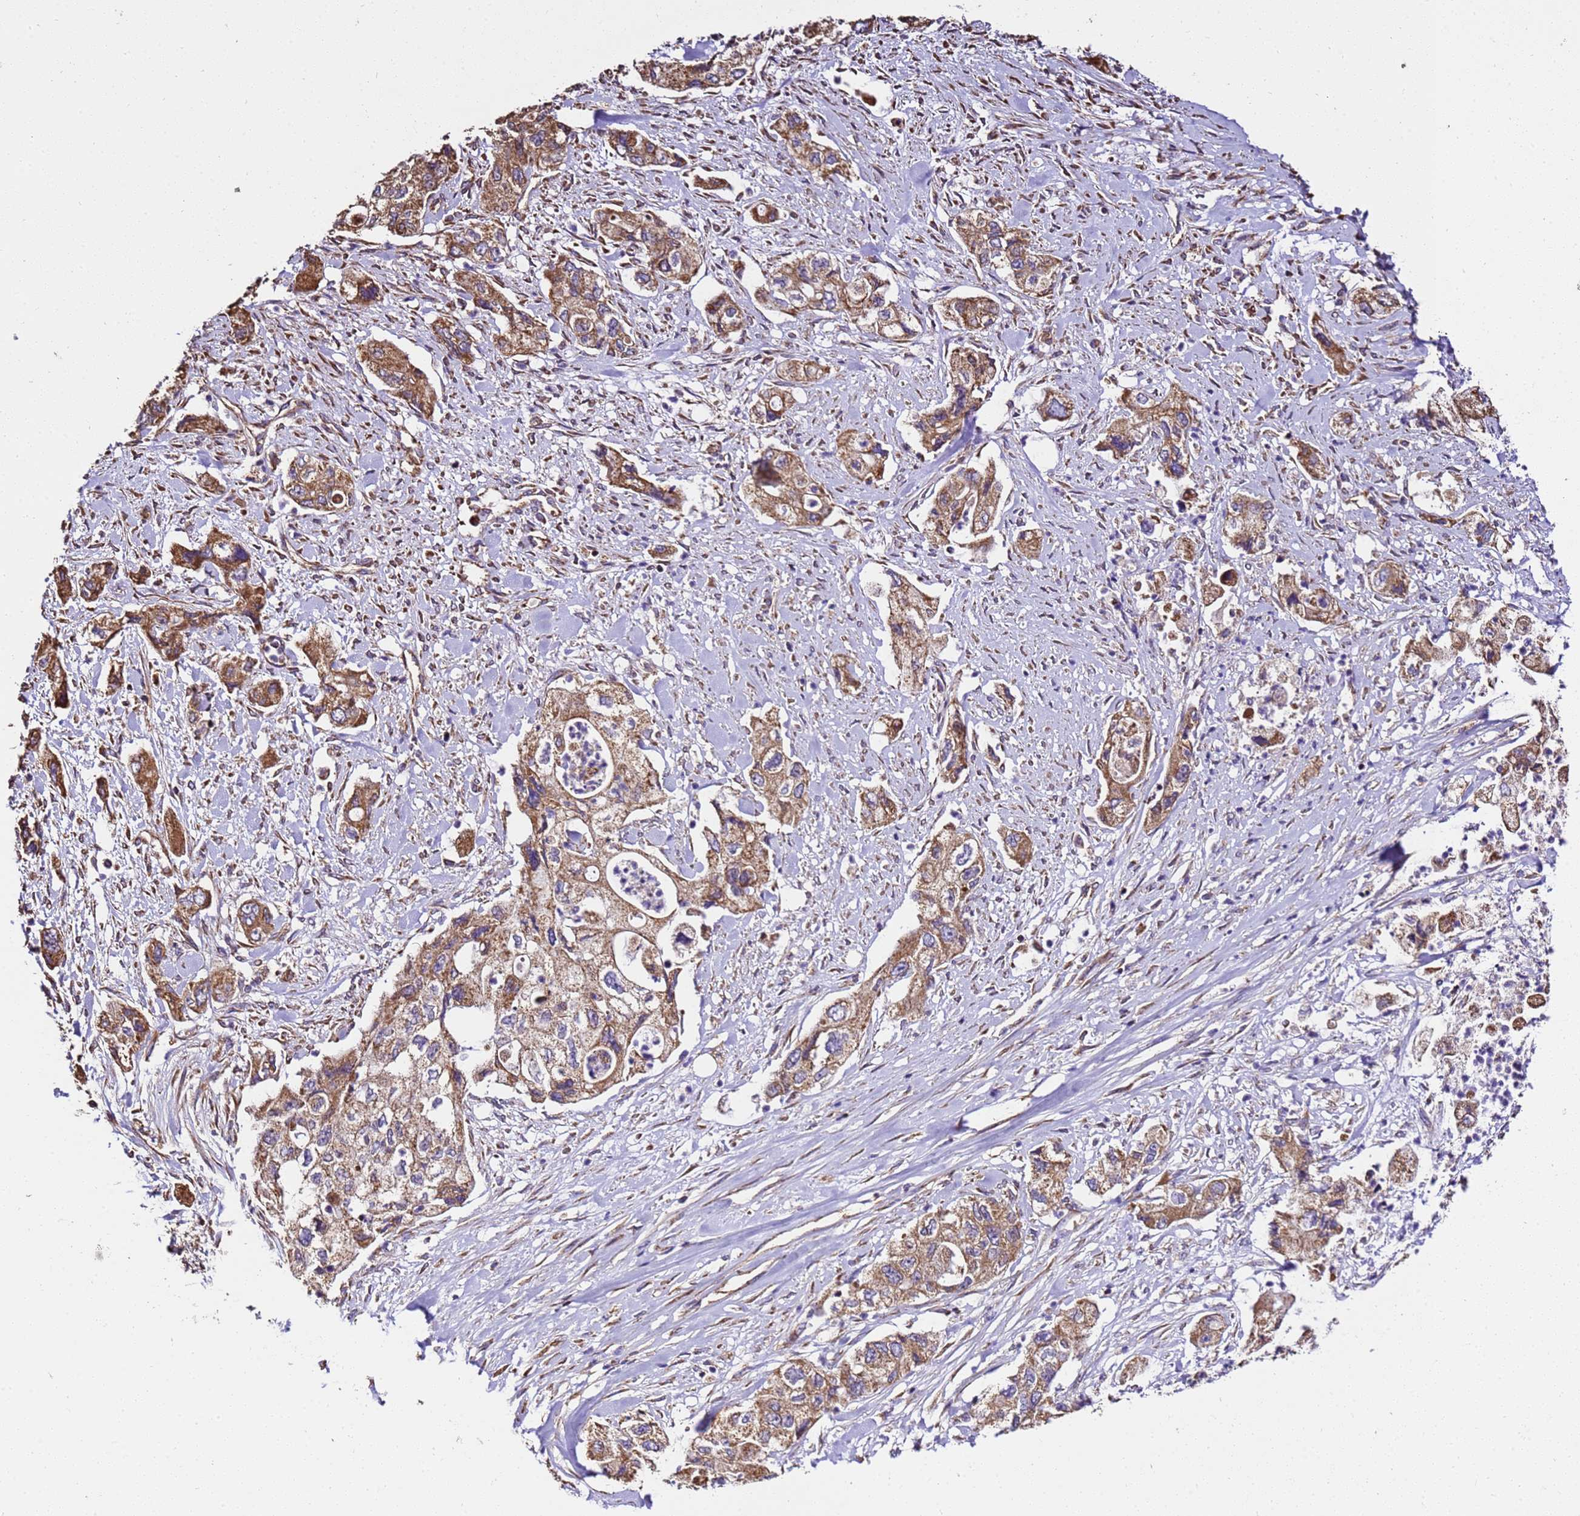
{"staining": {"intensity": "strong", "quantity": ">75%", "location": "cytoplasmic/membranous"}, "tissue": "pancreatic cancer", "cell_type": "Tumor cells", "image_type": "cancer", "snomed": [{"axis": "morphology", "description": "Adenocarcinoma, NOS"}, {"axis": "topography", "description": "Pancreas"}], "caption": "DAB (3,3'-diaminobenzidine) immunohistochemical staining of pancreatic cancer demonstrates strong cytoplasmic/membranous protein expression in about >75% of tumor cells.", "gene": "LRRIQ1", "patient": {"sex": "female", "age": 73}}